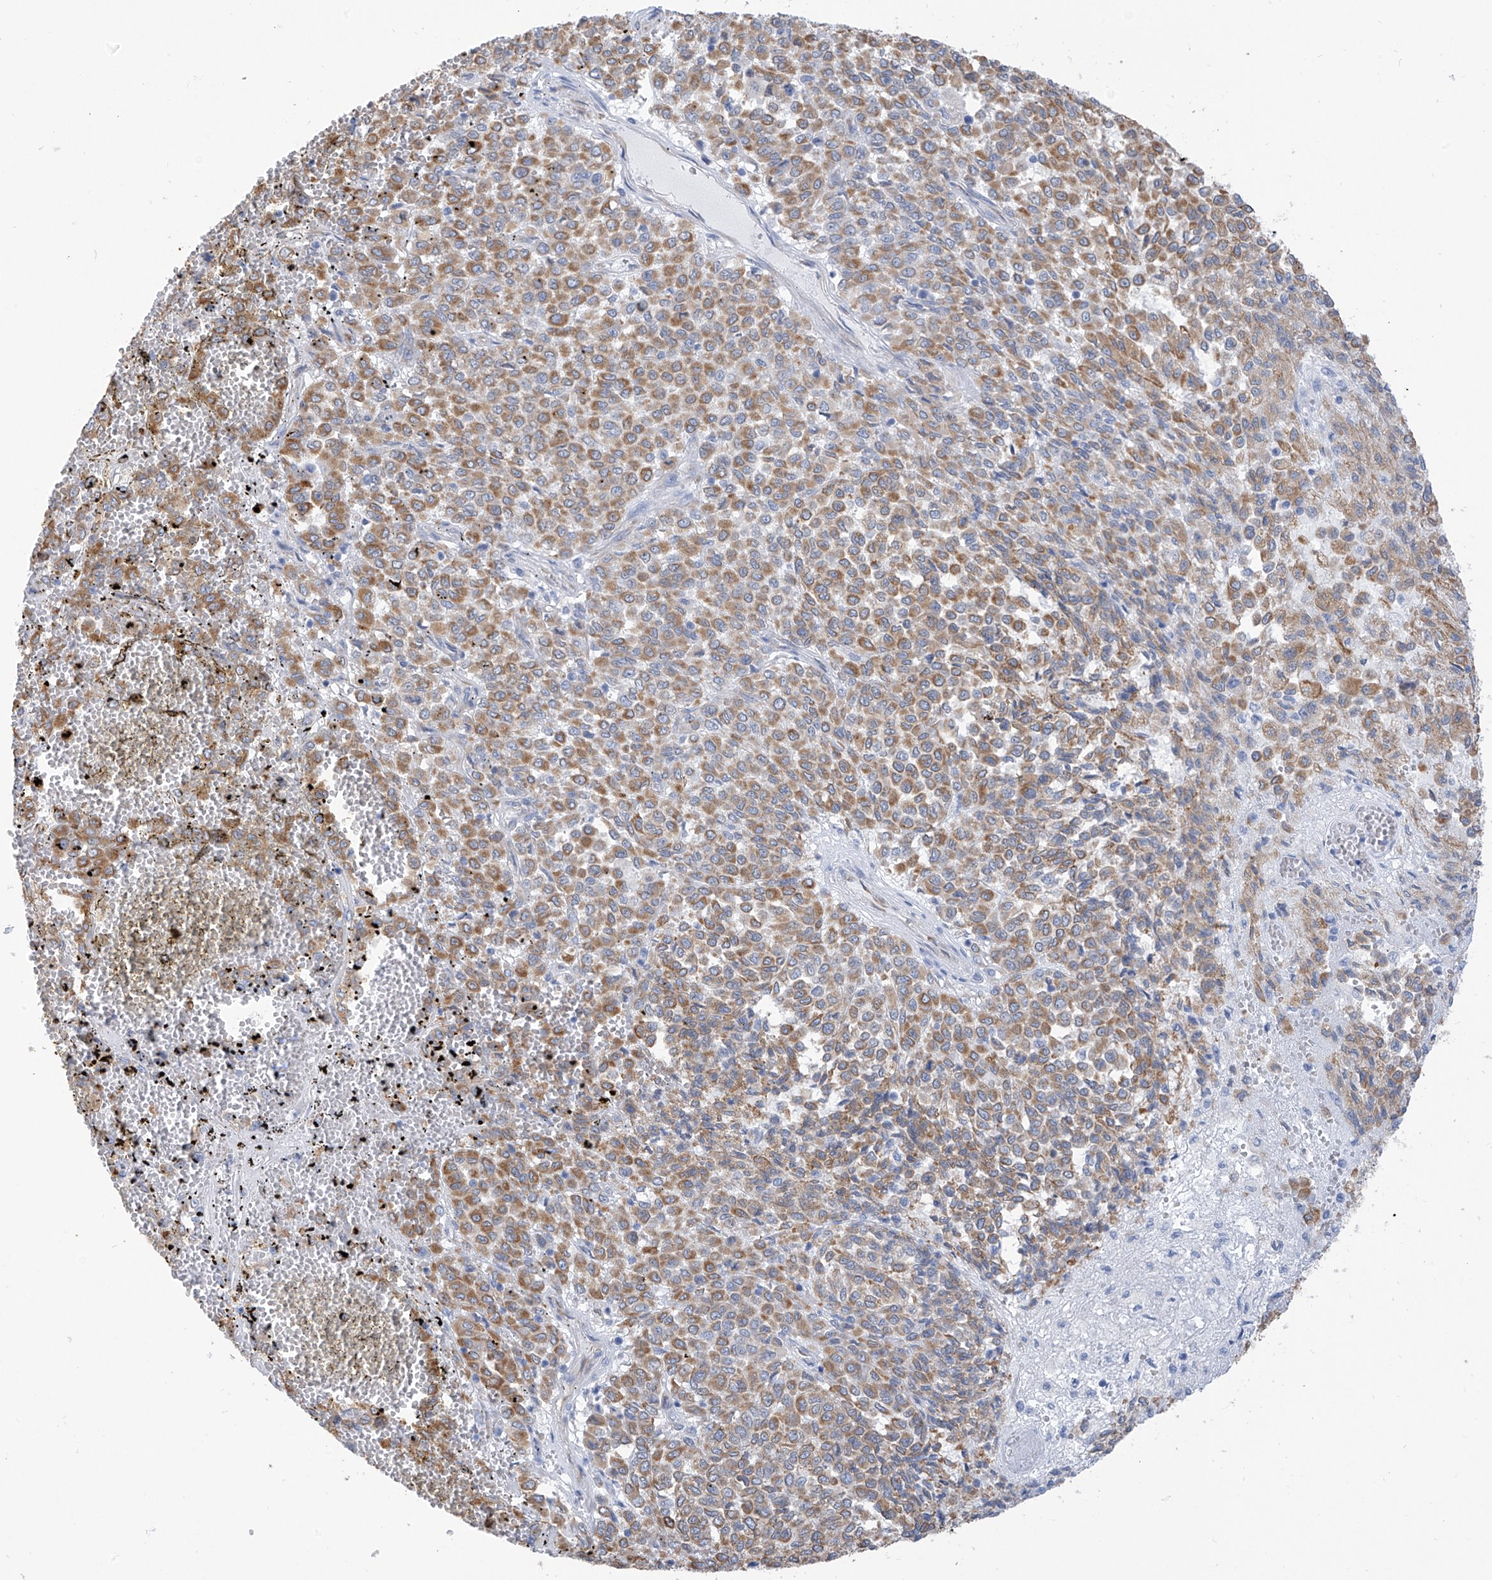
{"staining": {"intensity": "moderate", "quantity": ">75%", "location": "cytoplasmic/membranous"}, "tissue": "melanoma", "cell_type": "Tumor cells", "image_type": "cancer", "snomed": [{"axis": "morphology", "description": "Malignant melanoma, Metastatic site"}, {"axis": "topography", "description": "Pancreas"}], "caption": "Malignant melanoma (metastatic site) stained for a protein (brown) reveals moderate cytoplasmic/membranous positive expression in about >75% of tumor cells.", "gene": "RCN2", "patient": {"sex": "female", "age": 30}}